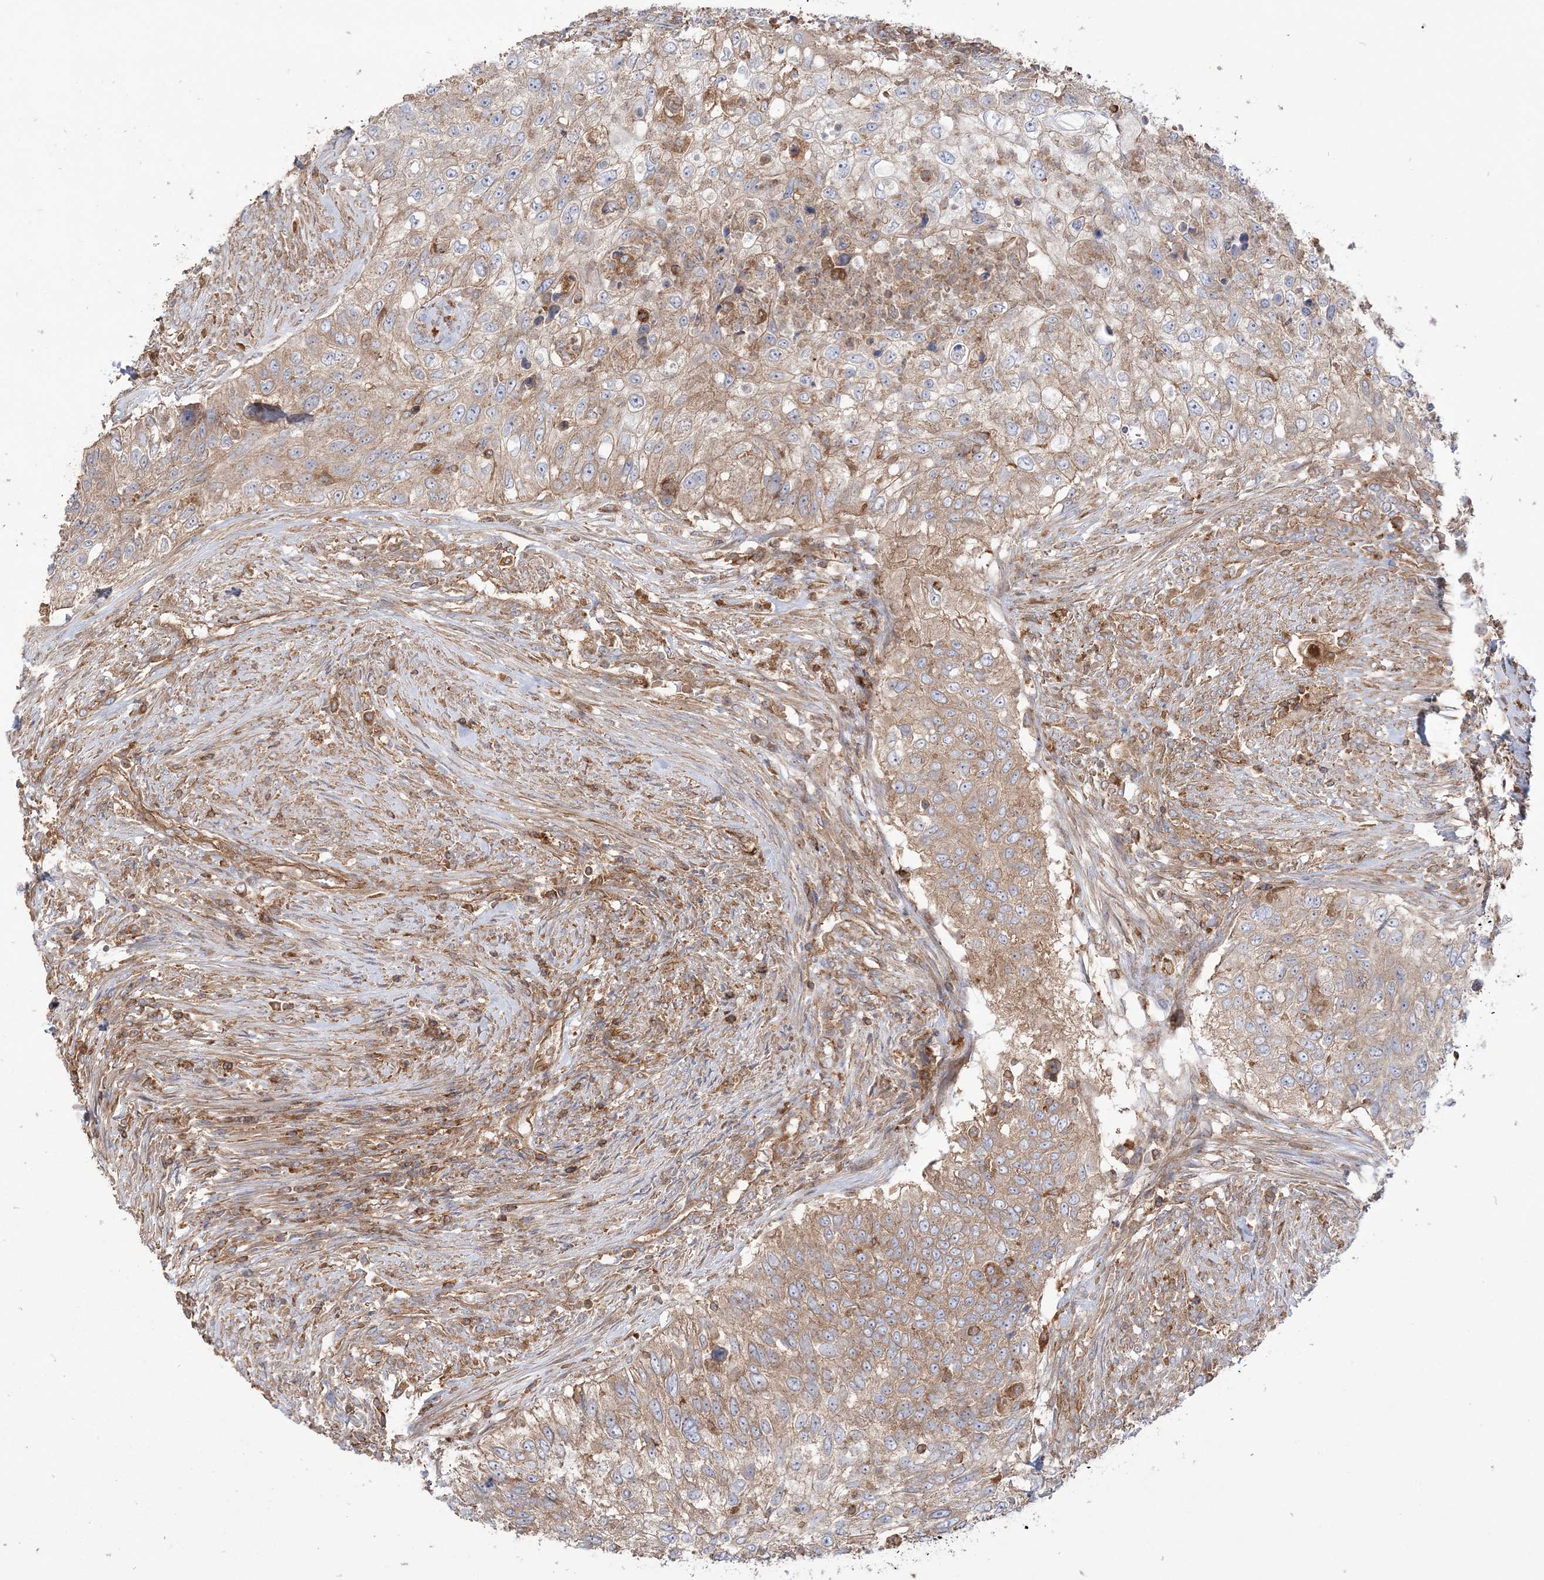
{"staining": {"intensity": "weak", "quantity": "25%-75%", "location": "cytoplasmic/membranous"}, "tissue": "urothelial cancer", "cell_type": "Tumor cells", "image_type": "cancer", "snomed": [{"axis": "morphology", "description": "Urothelial carcinoma, High grade"}, {"axis": "topography", "description": "Urinary bladder"}], "caption": "Tumor cells exhibit low levels of weak cytoplasmic/membranous expression in about 25%-75% of cells in urothelial cancer.", "gene": "TBC1D5", "patient": {"sex": "female", "age": 60}}